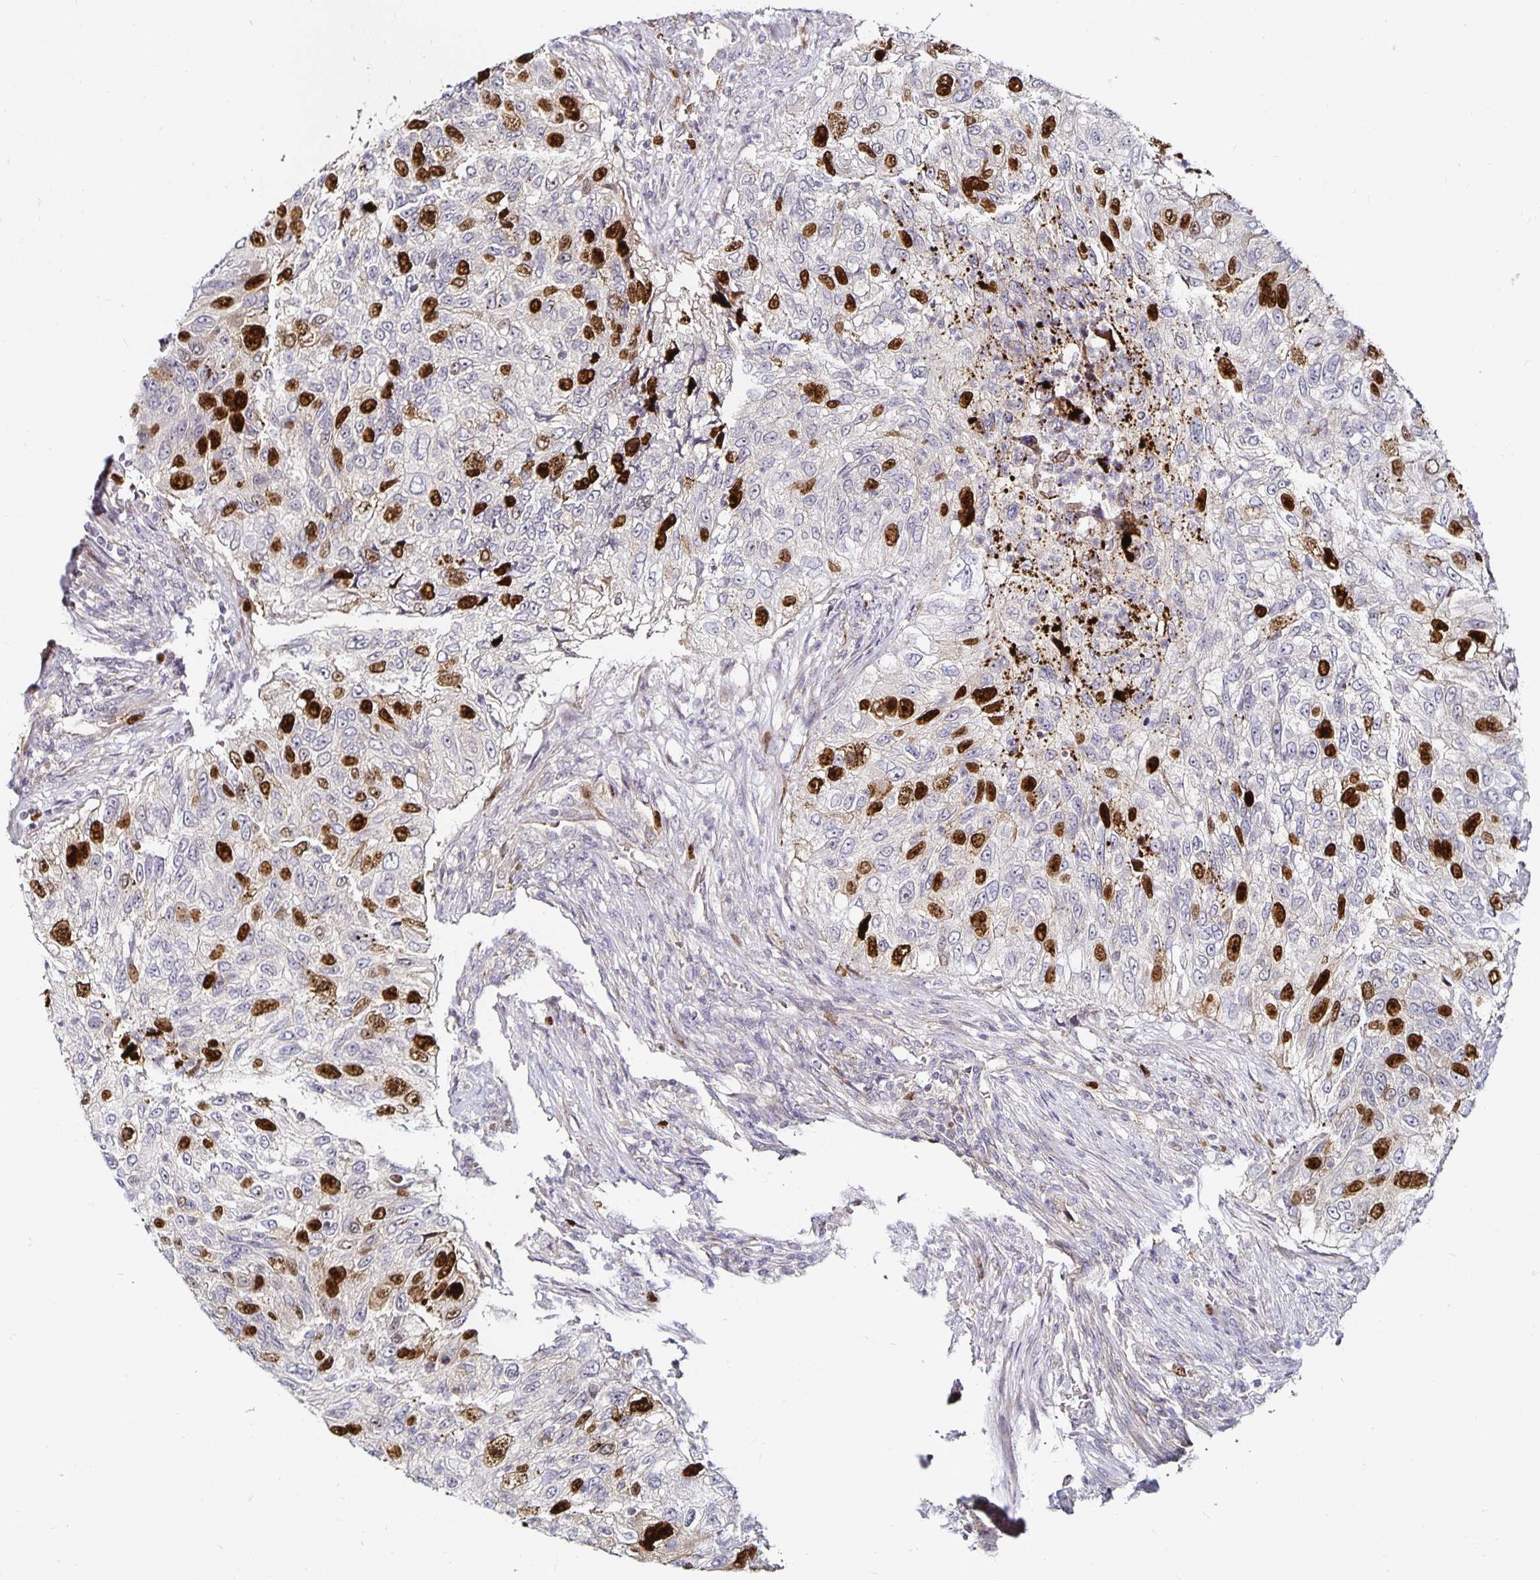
{"staining": {"intensity": "strong", "quantity": "25%-75%", "location": "nuclear"}, "tissue": "urothelial cancer", "cell_type": "Tumor cells", "image_type": "cancer", "snomed": [{"axis": "morphology", "description": "Urothelial carcinoma, High grade"}, {"axis": "topography", "description": "Urinary bladder"}], "caption": "A brown stain highlights strong nuclear expression of a protein in human urothelial cancer tumor cells. The staining is performed using DAB brown chromogen to label protein expression. The nuclei are counter-stained blue using hematoxylin.", "gene": "ANLN", "patient": {"sex": "female", "age": 60}}